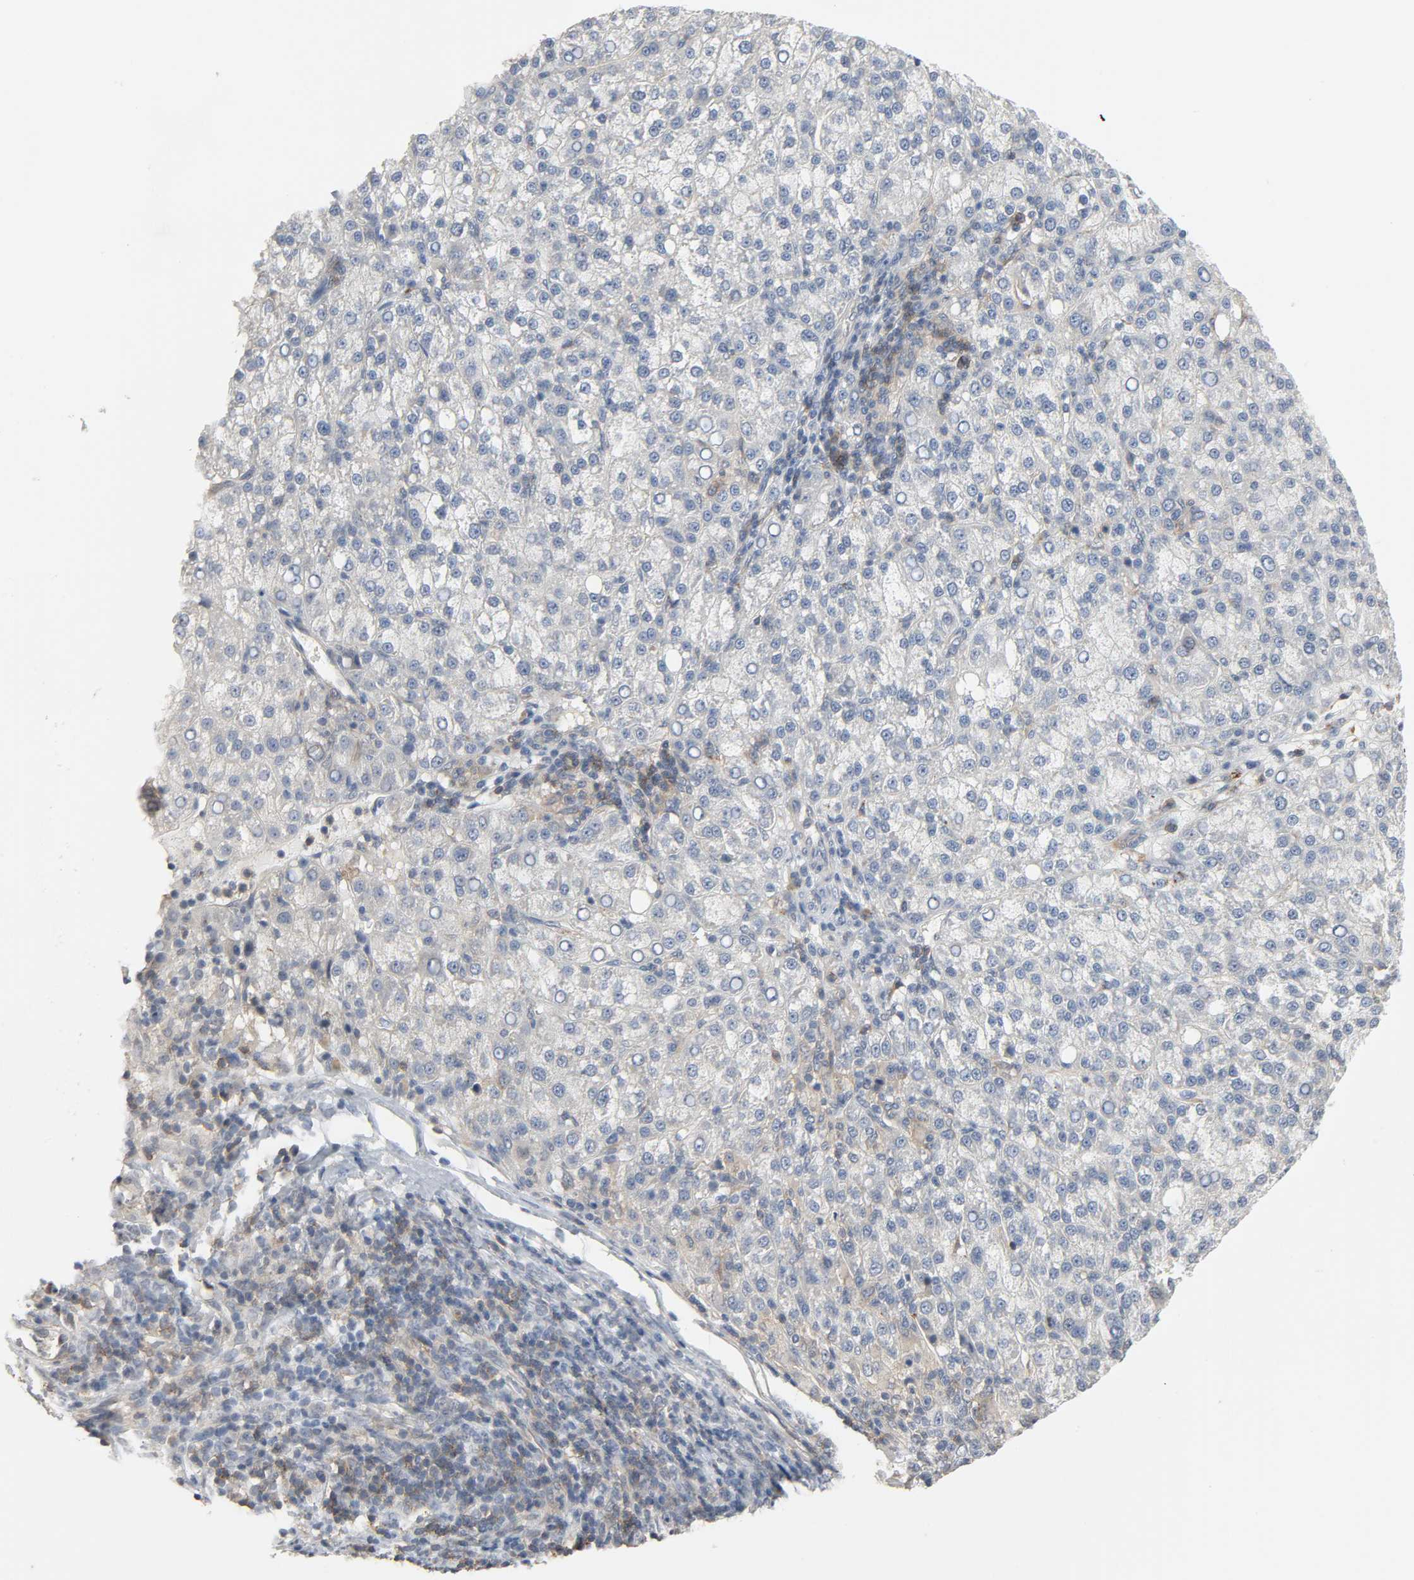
{"staining": {"intensity": "weak", "quantity": "<25%", "location": "cytoplasmic/membranous"}, "tissue": "liver cancer", "cell_type": "Tumor cells", "image_type": "cancer", "snomed": [{"axis": "morphology", "description": "Carcinoma, Hepatocellular, NOS"}, {"axis": "topography", "description": "Liver"}], "caption": "Human liver cancer stained for a protein using immunohistochemistry (IHC) shows no expression in tumor cells.", "gene": "CD4", "patient": {"sex": "female", "age": 58}}